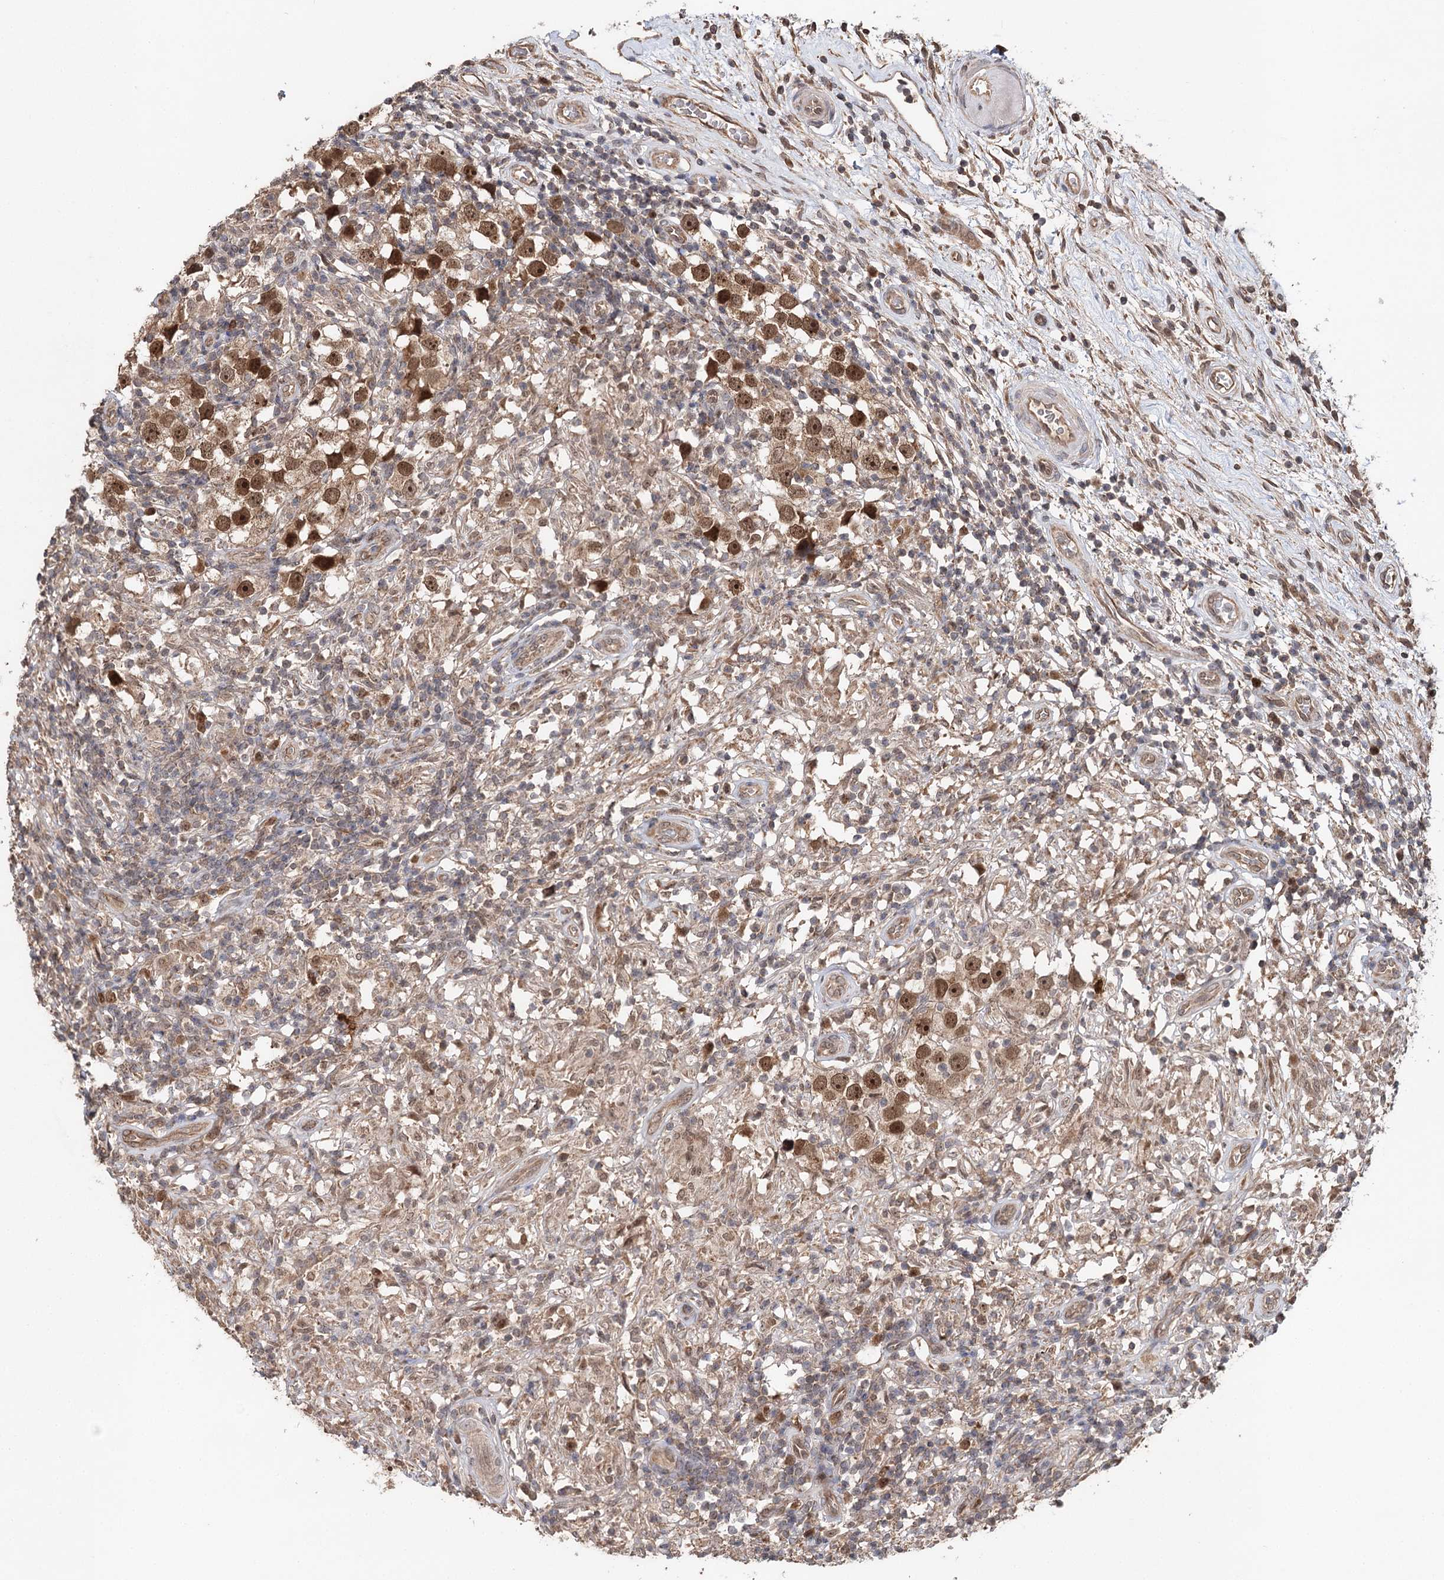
{"staining": {"intensity": "moderate", "quantity": ">75%", "location": "cytoplasmic/membranous,nuclear"}, "tissue": "testis cancer", "cell_type": "Tumor cells", "image_type": "cancer", "snomed": [{"axis": "morphology", "description": "Seminoma, NOS"}, {"axis": "topography", "description": "Testis"}], "caption": "Immunohistochemical staining of testis seminoma demonstrates moderate cytoplasmic/membranous and nuclear protein positivity in approximately >75% of tumor cells. (DAB = brown stain, brightfield microscopy at high magnification).", "gene": "NOPCHAP1", "patient": {"sex": "male", "age": 49}}